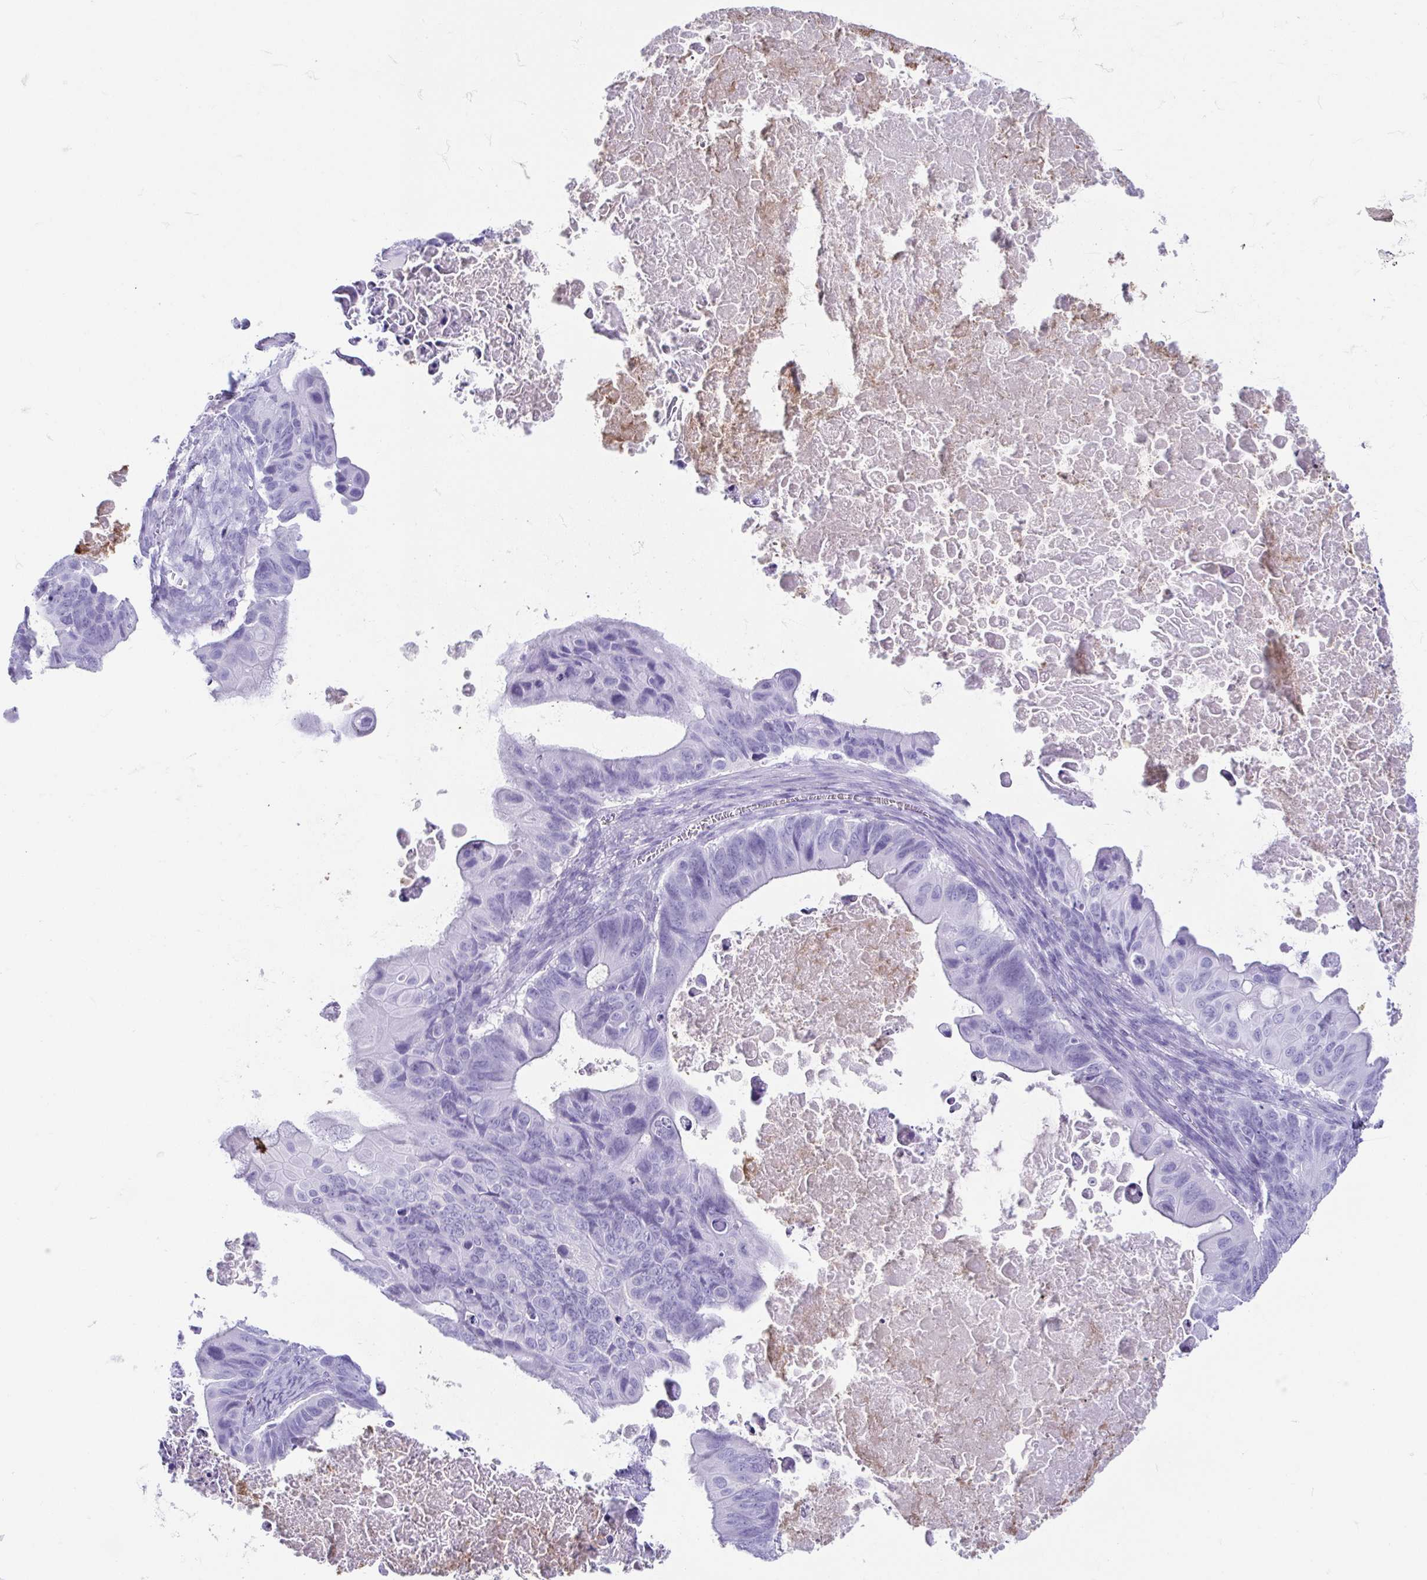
{"staining": {"intensity": "negative", "quantity": "none", "location": "none"}, "tissue": "ovarian cancer", "cell_type": "Tumor cells", "image_type": "cancer", "snomed": [{"axis": "morphology", "description": "Cystadenocarcinoma, mucinous, NOS"}, {"axis": "topography", "description": "Ovary"}], "caption": "An image of human mucinous cystadenocarcinoma (ovarian) is negative for staining in tumor cells. (DAB immunohistochemistry, high magnification).", "gene": "CD164L2", "patient": {"sex": "female", "age": 64}}